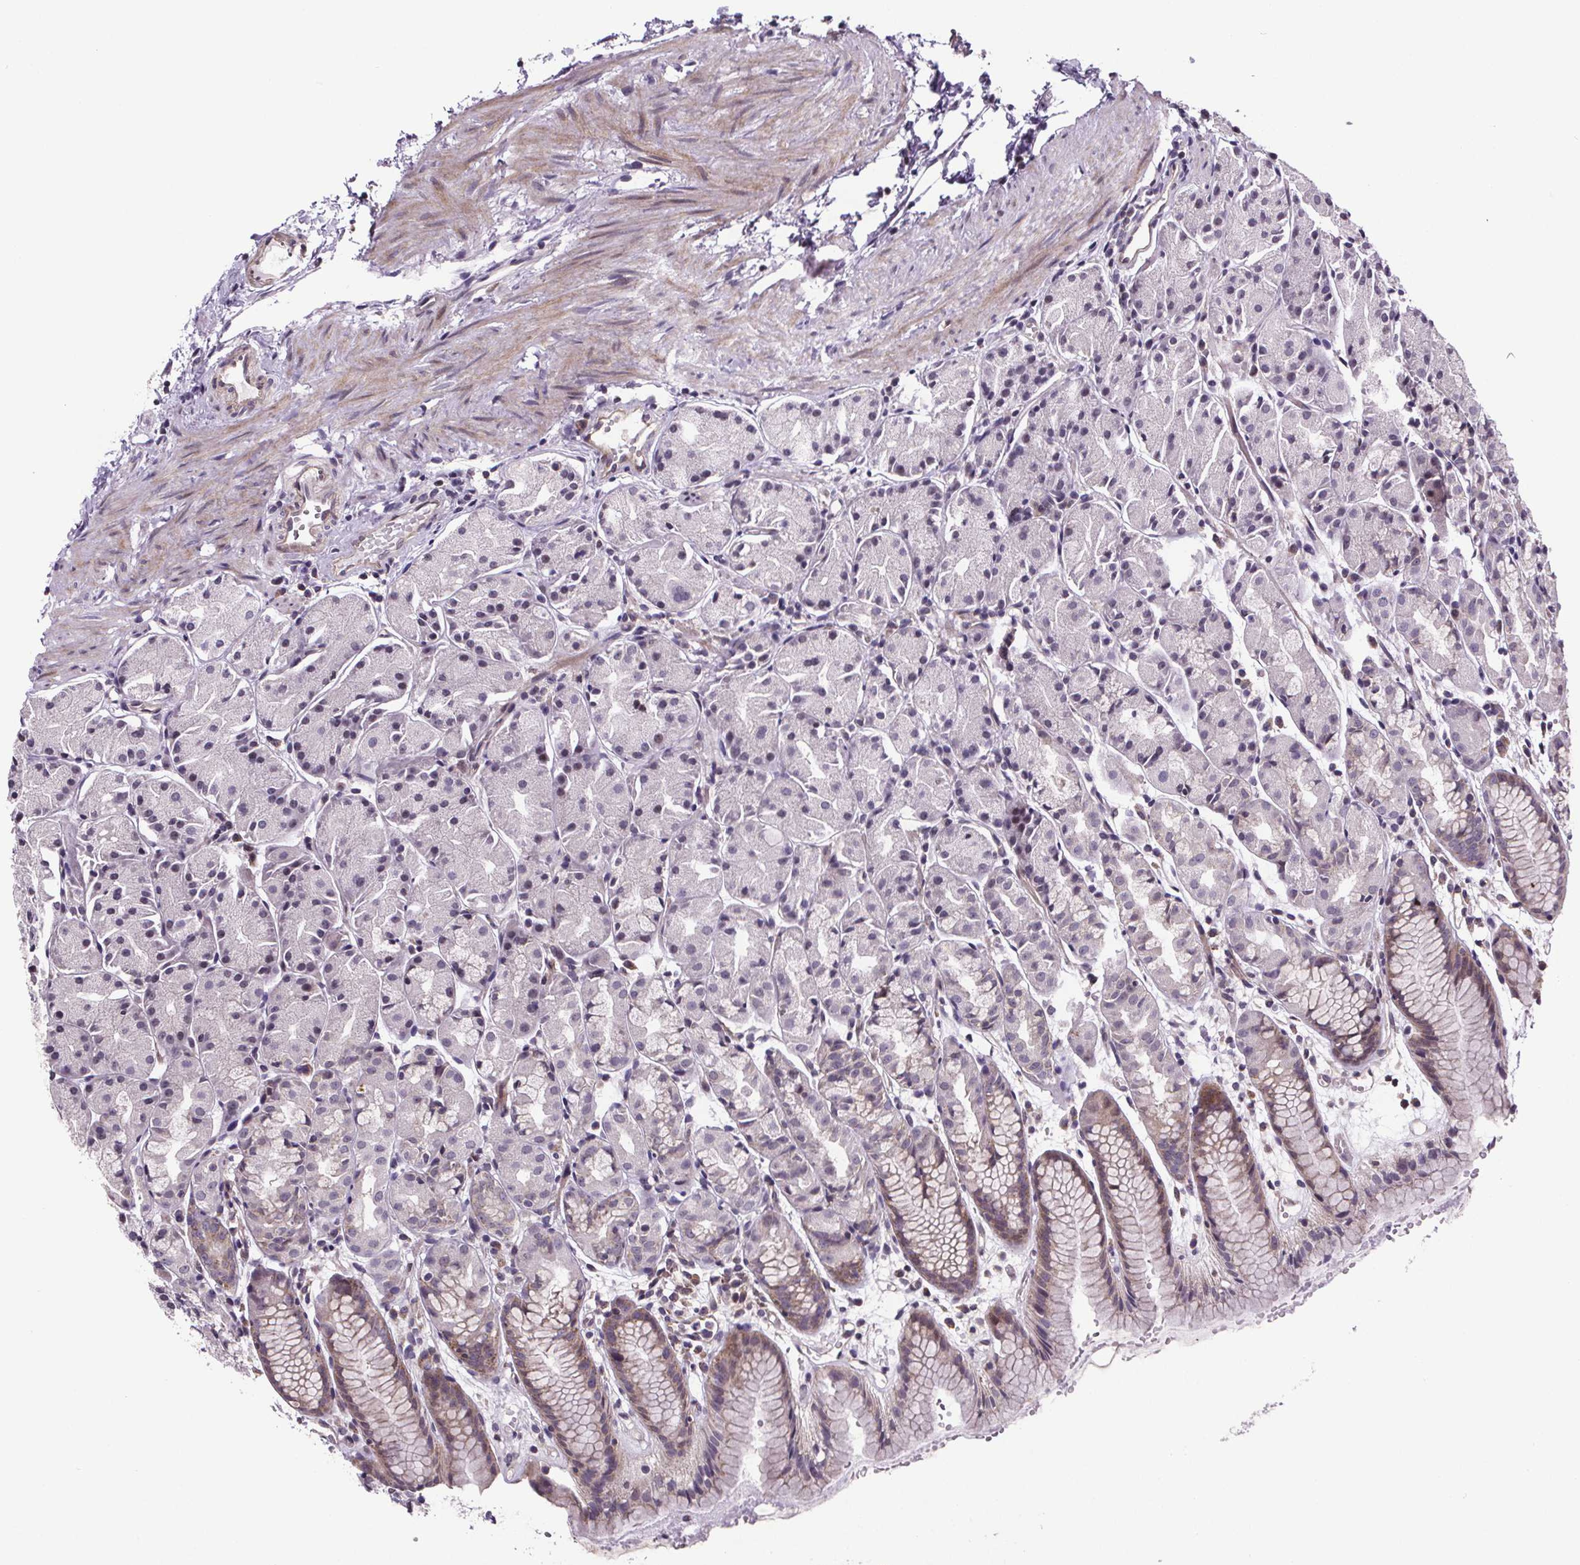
{"staining": {"intensity": "weak", "quantity": "<25%", "location": "cytoplasmic/membranous"}, "tissue": "stomach", "cell_type": "Glandular cells", "image_type": "normal", "snomed": [{"axis": "morphology", "description": "Normal tissue, NOS"}, {"axis": "topography", "description": "Stomach, upper"}], "caption": "IHC micrograph of unremarkable stomach: human stomach stained with DAB (3,3'-diaminobenzidine) shows no significant protein expression in glandular cells. (DAB immunohistochemistry (IHC), high magnification).", "gene": "TTC12", "patient": {"sex": "male", "age": 47}}